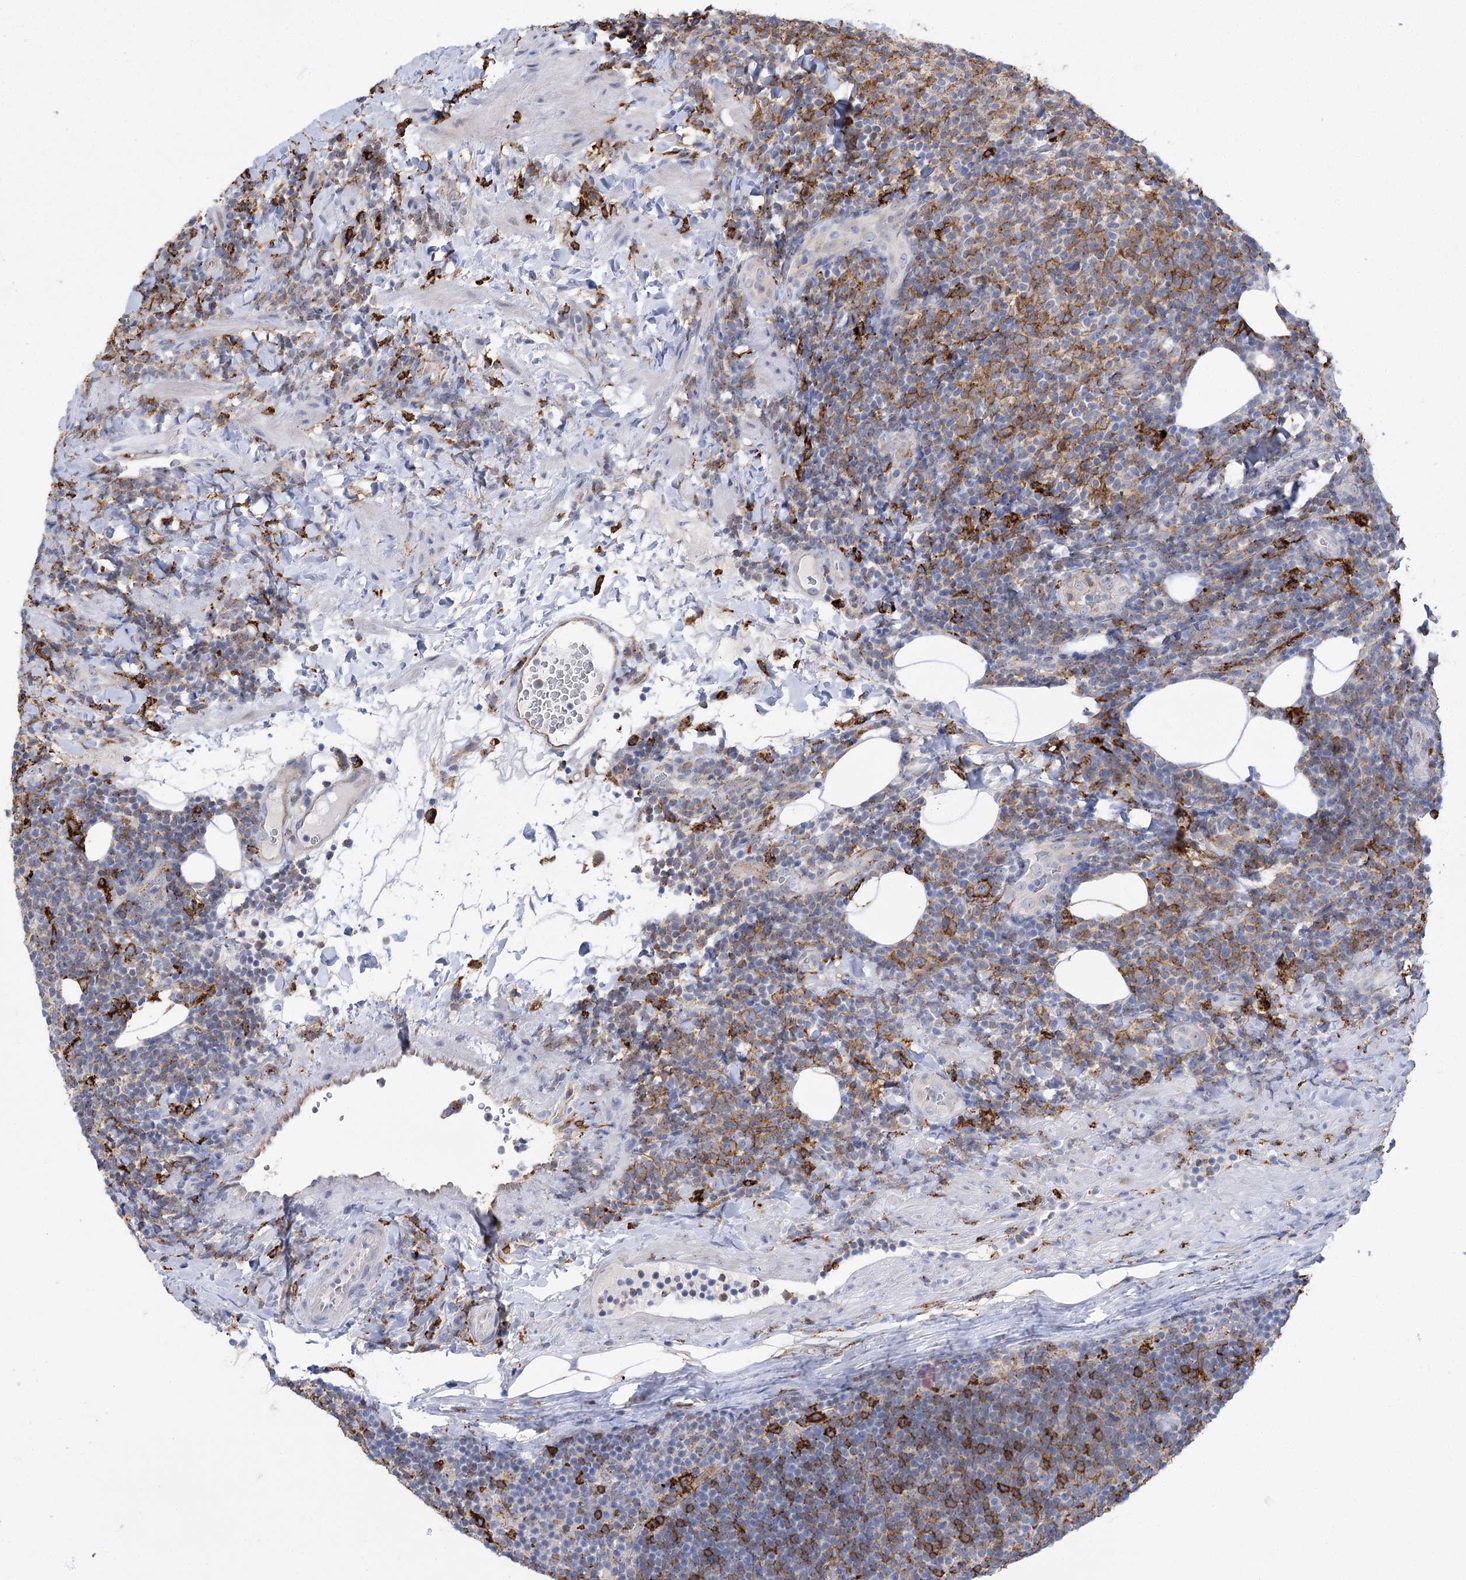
{"staining": {"intensity": "negative", "quantity": "none", "location": "none"}, "tissue": "lymphoma", "cell_type": "Tumor cells", "image_type": "cancer", "snomed": [{"axis": "morphology", "description": "Malignant lymphoma, non-Hodgkin's type, Low grade"}, {"axis": "topography", "description": "Lymph node"}], "caption": "High magnification brightfield microscopy of low-grade malignant lymphoma, non-Hodgkin's type stained with DAB (3,3'-diaminobenzidine) (brown) and counterstained with hematoxylin (blue): tumor cells show no significant staining.", "gene": "PIWIL4", "patient": {"sex": "male", "age": 66}}